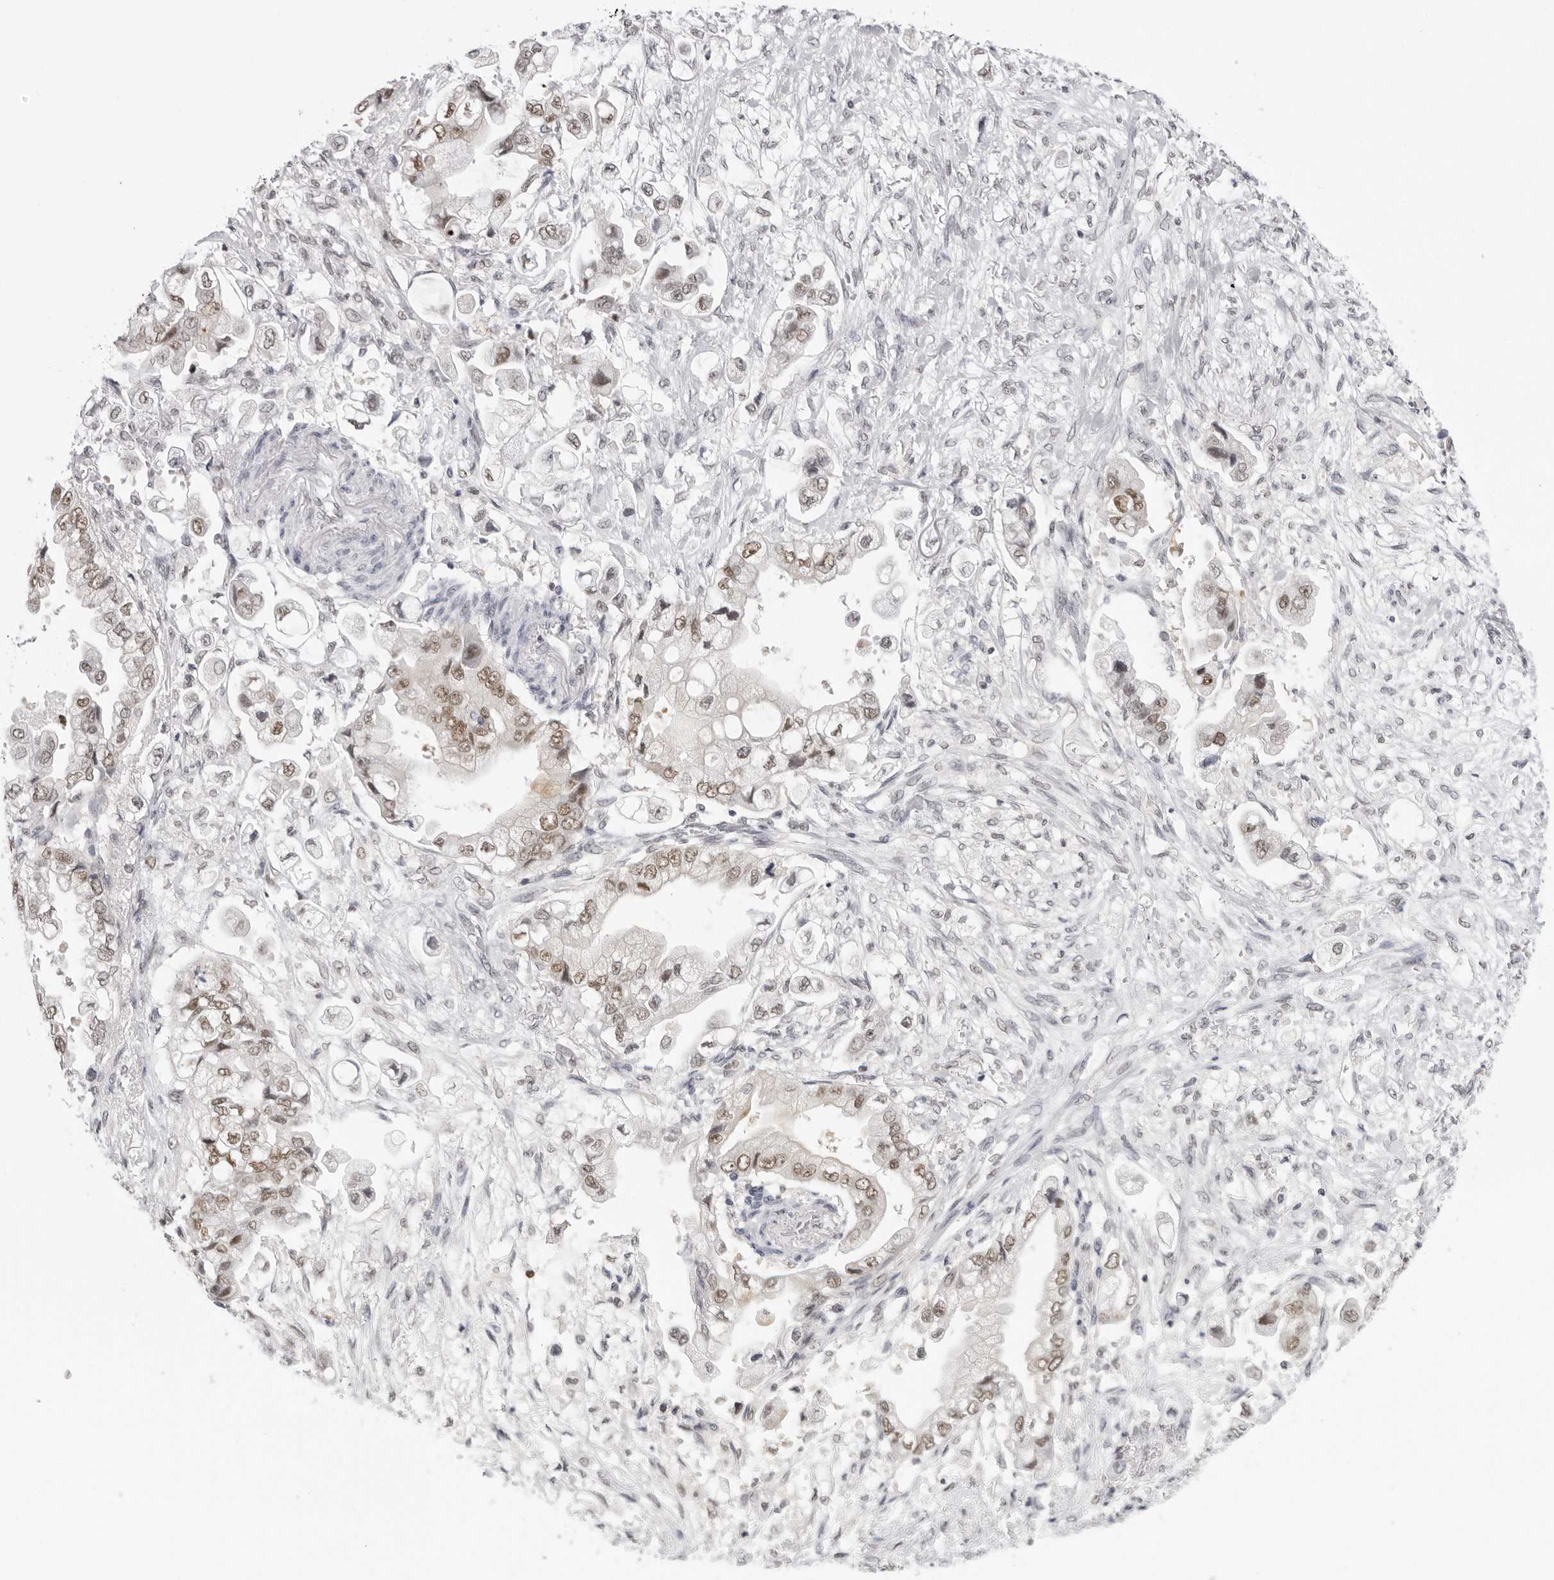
{"staining": {"intensity": "weak", "quantity": ">75%", "location": "nuclear"}, "tissue": "stomach cancer", "cell_type": "Tumor cells", "image_type": "cancer", "snomed": [{"axis": "morphology", "description": "Adenocarcinoma, NOS"}, {"axis": "topography", "description": "Stomach"}], "caption": "Immunohistochemistry (IHC) photomicrograph of neoplastic tissue: human stomach adenocarcinoma stained using immunohistochemistry displays low levels of weak protein expression localized specifically in the nuclear of tumor cells, appearing as a nuclear brown color.", "gene": "RPA2", "patient": {"sex": "male", "age": 62}}